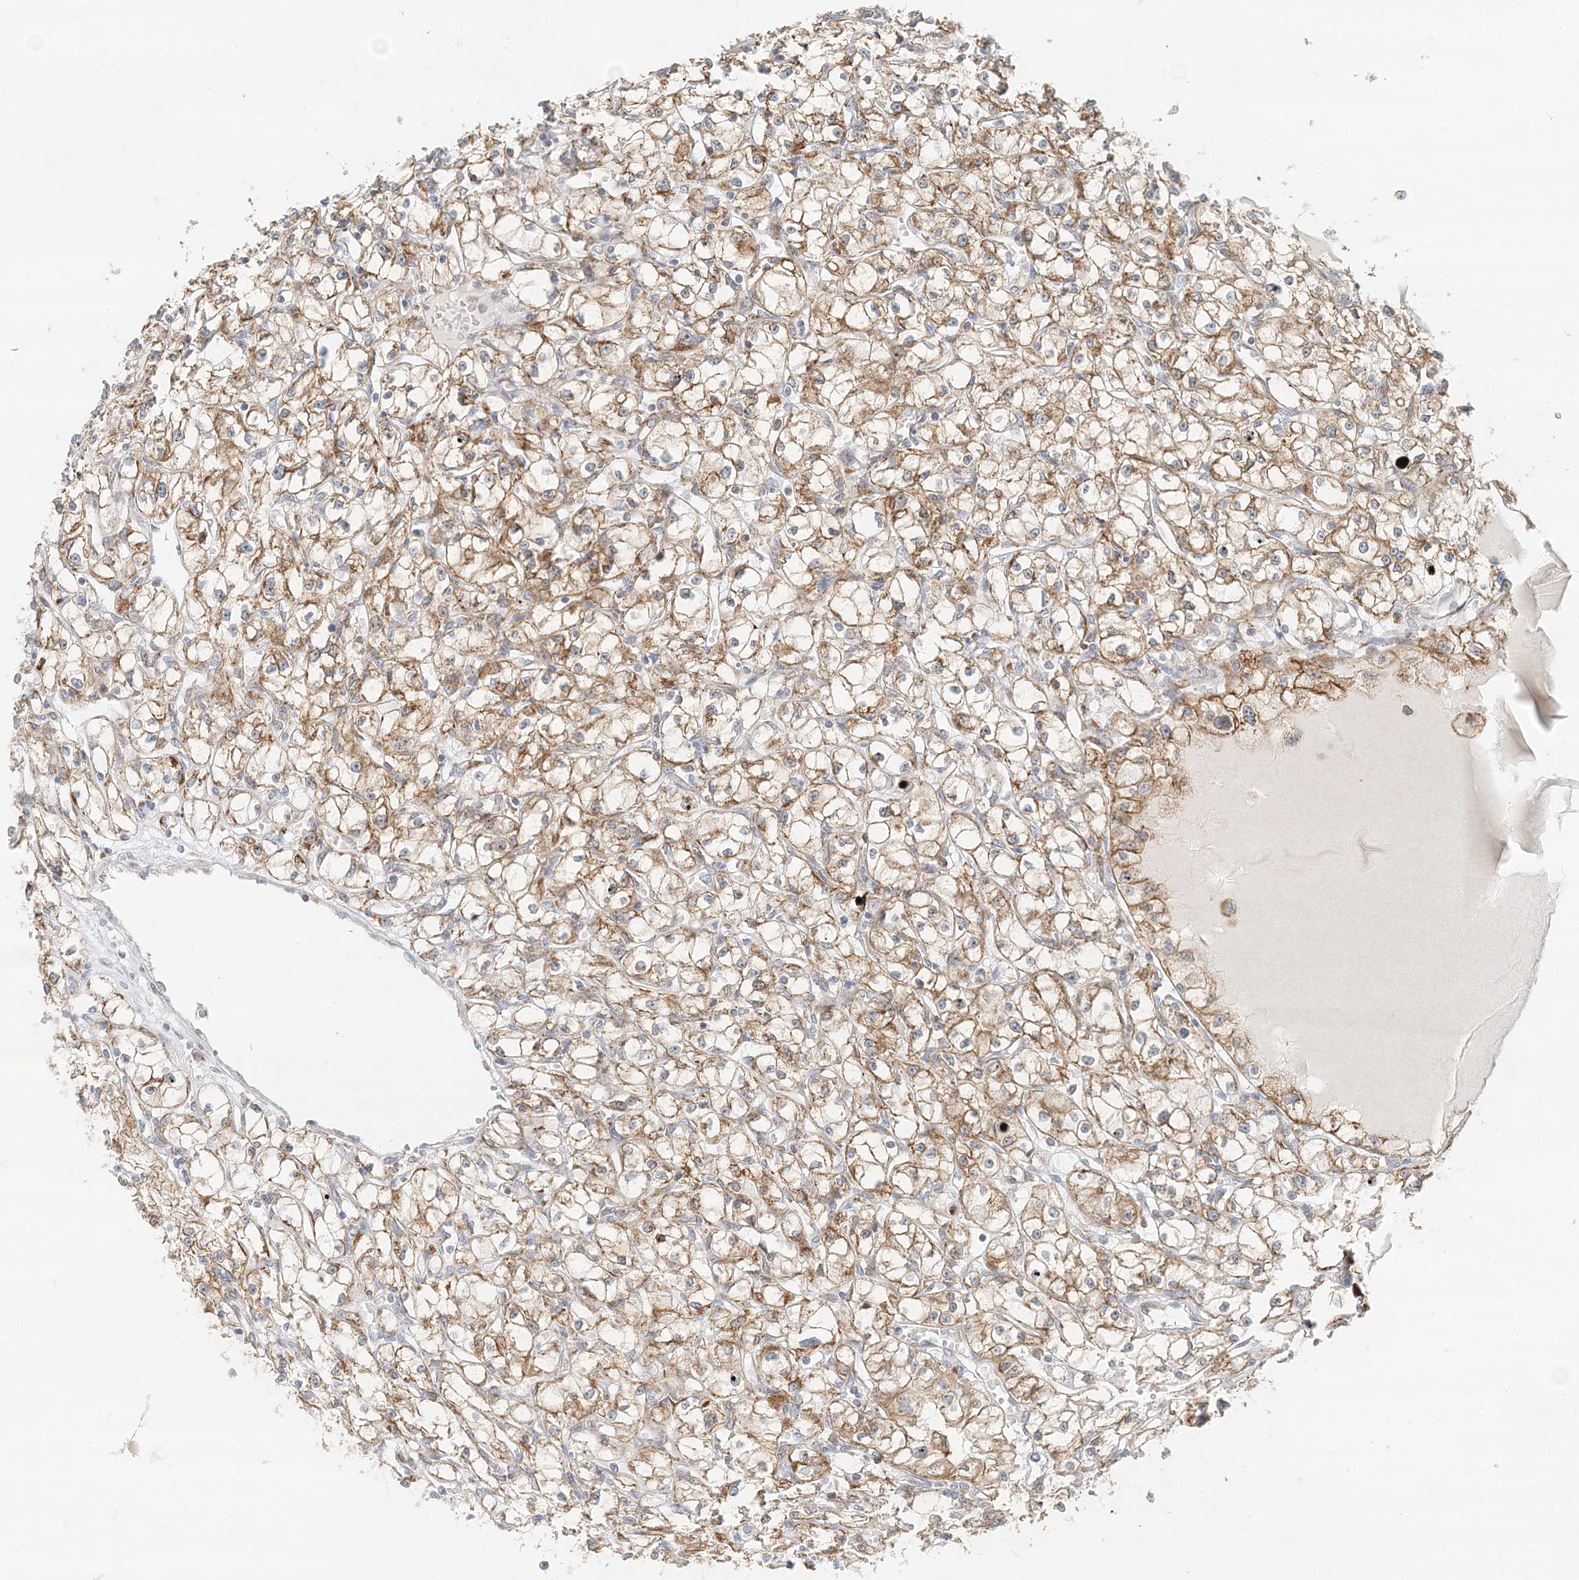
{"staining": {"intensity": "moderate", "quantity": "25%-75%", "location": "cytoplasmic/membranous"}, "tissue": "renal cancer", "cell_type": "Tumor cells", "image_type": "cancer", "snomed": [{"axis": "morphology", "description": "Adenocarcinoma, NOS"}, {"axis": "topography", "description": "Kidney"}], "caption": "Immunohistochemistry (IHC) histopathology image of neoplastic tissue: human renal cancer stained using immunohistochemistry displays medium levels of moderate protein expression localized specifically in the cytoplasmic/membranous of tumor cells, appearing as a cytoplasmic/membranous brown color.", "gene": "STK11IP", "patient": {"sex": "male", "age": 56}}